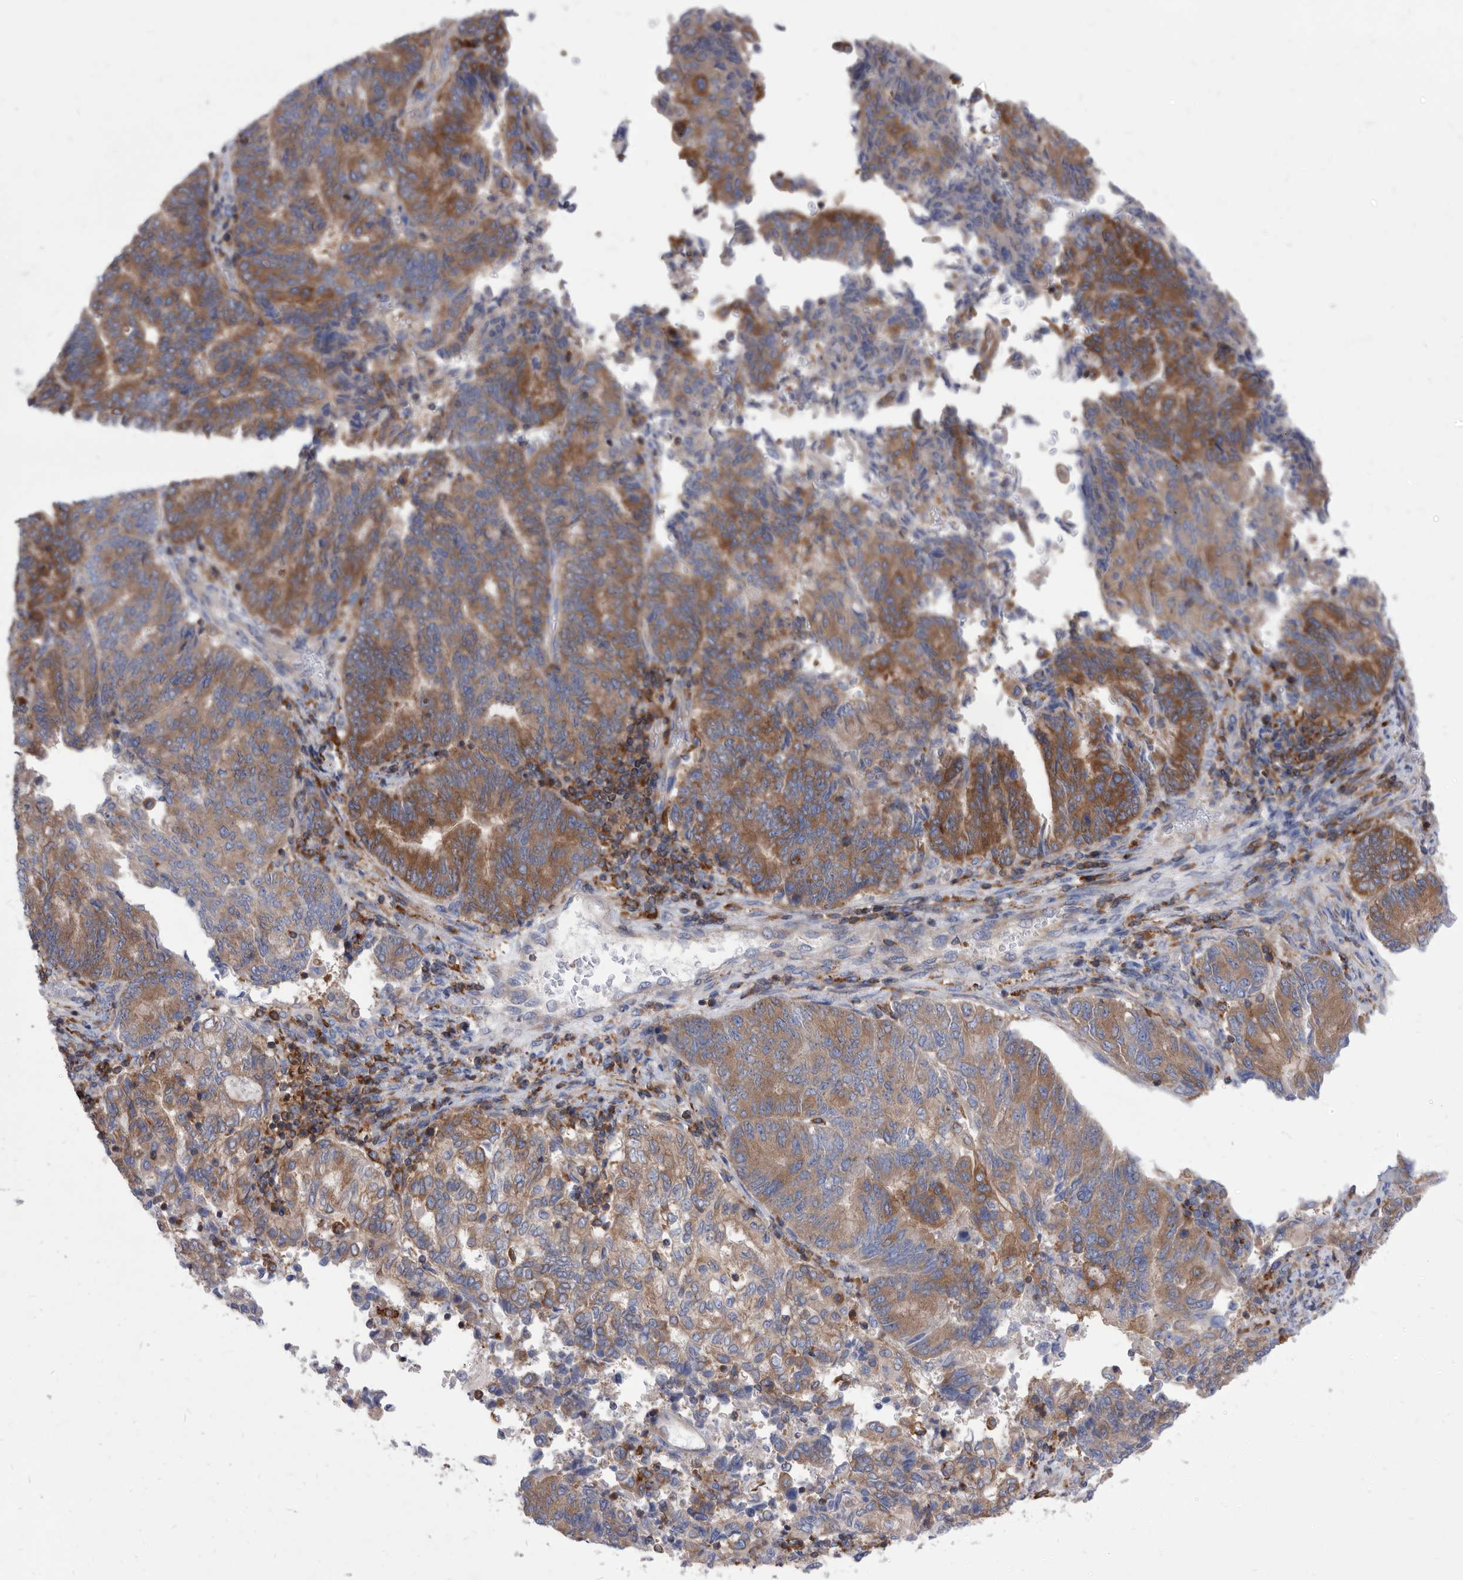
{"staining": {"intensity": "moderate", "quantity": ">75%", "location": "cytoplasmic/membranous"}, "tissue": "endometrial cancer", "cell_type": "Tumor cells", "image_type": "cancer", "snomed": [{"axis": "morphology", "description": "Adenocarcinoma, NOS"}, {"axis": "topography", "description": "Endometrium"}], "caption": "About >75% of tumor cells in human adenocarcinoma (endometrial) reveal moderate cytoplasmic/membranous protein expression as visualized by brown immunohistochemical staining.", "gene": "SMG7", "patient": {"sex": "female", "age": 80}}